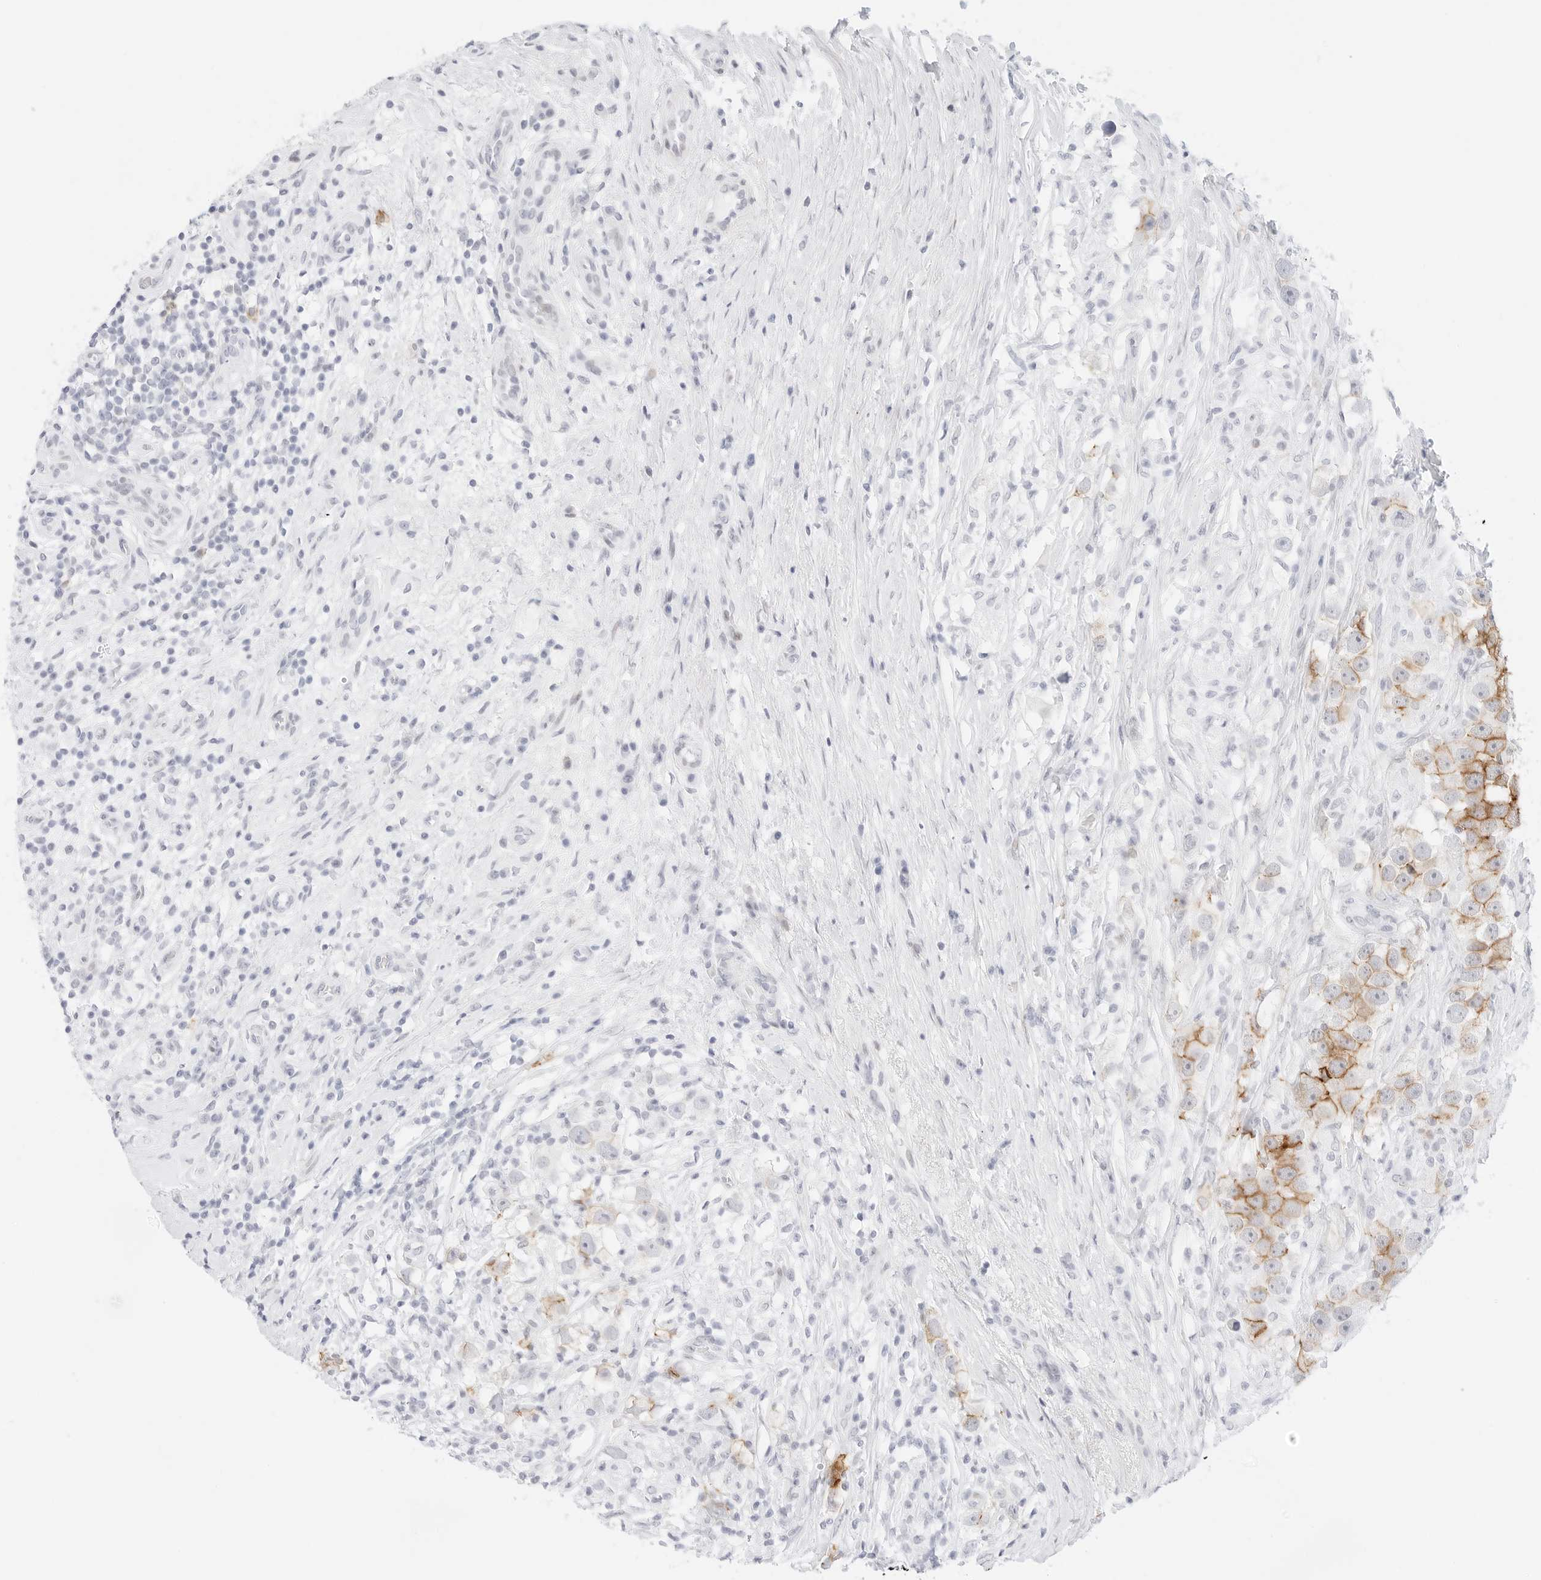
{"staining": {"intensity": "moderate", "quantity": "<25%", "location": "cytoplasmic/membranous"}, "tissue": "testis cancer", "cell_type": "Tumor cells", "image_type": "cancer", "snomed": [{"axis": "morphology", "description": "Seminoma, NOS"}, {"axis": "topography", "description": "Testis"}], "caption": "A histopathology image of human testis seminoma stained for a protein exhibits moderate cytoplasmic/membranous brown staining in tumor cells.", "gene": "CDH1", "patient": {"sex": "male", "age": 49}}